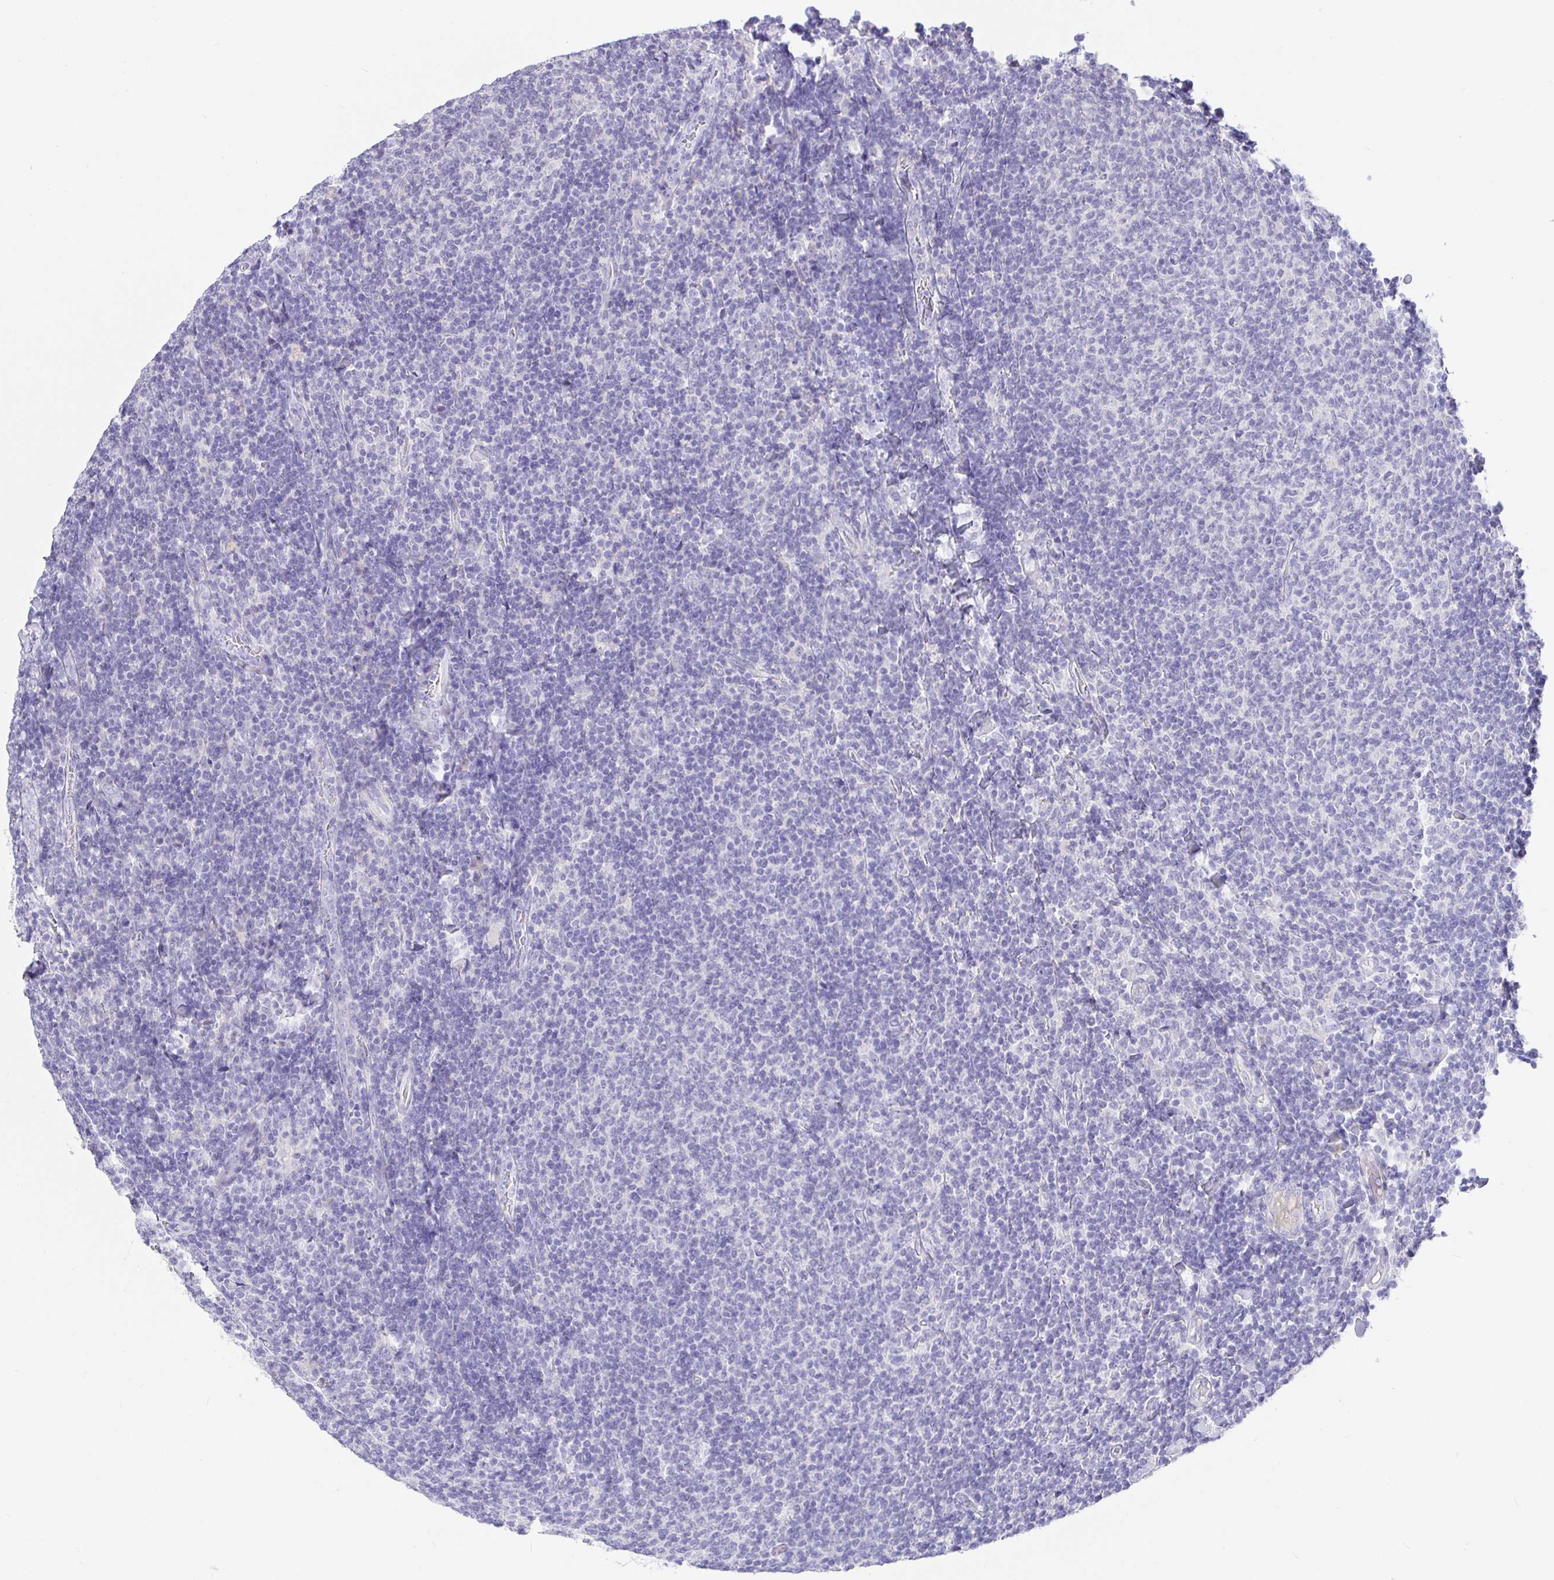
{"staining": {"intensity": "negative", "quantity": "none", "location": "none"}, "tissue": "lymphoma", "cell_type": "Tumor cells", "image_type": "cancer", "snomed": [{"axis": "morphology", "description": "Malignant lymphoma, non-Hodgkin's type, Low grade"}, {"axis": "topography", "description": "Lymph node"}], "caption": "Image shows no protein staining in tumor cells of lymphoma tissue. Brightfield microscopy of immunohistochemistry stained with DAB (brown) and hematoxylin (blue), captured at high magnification.", "gene": "TPTE", "patient": {"sex": "male", "age": 52}}